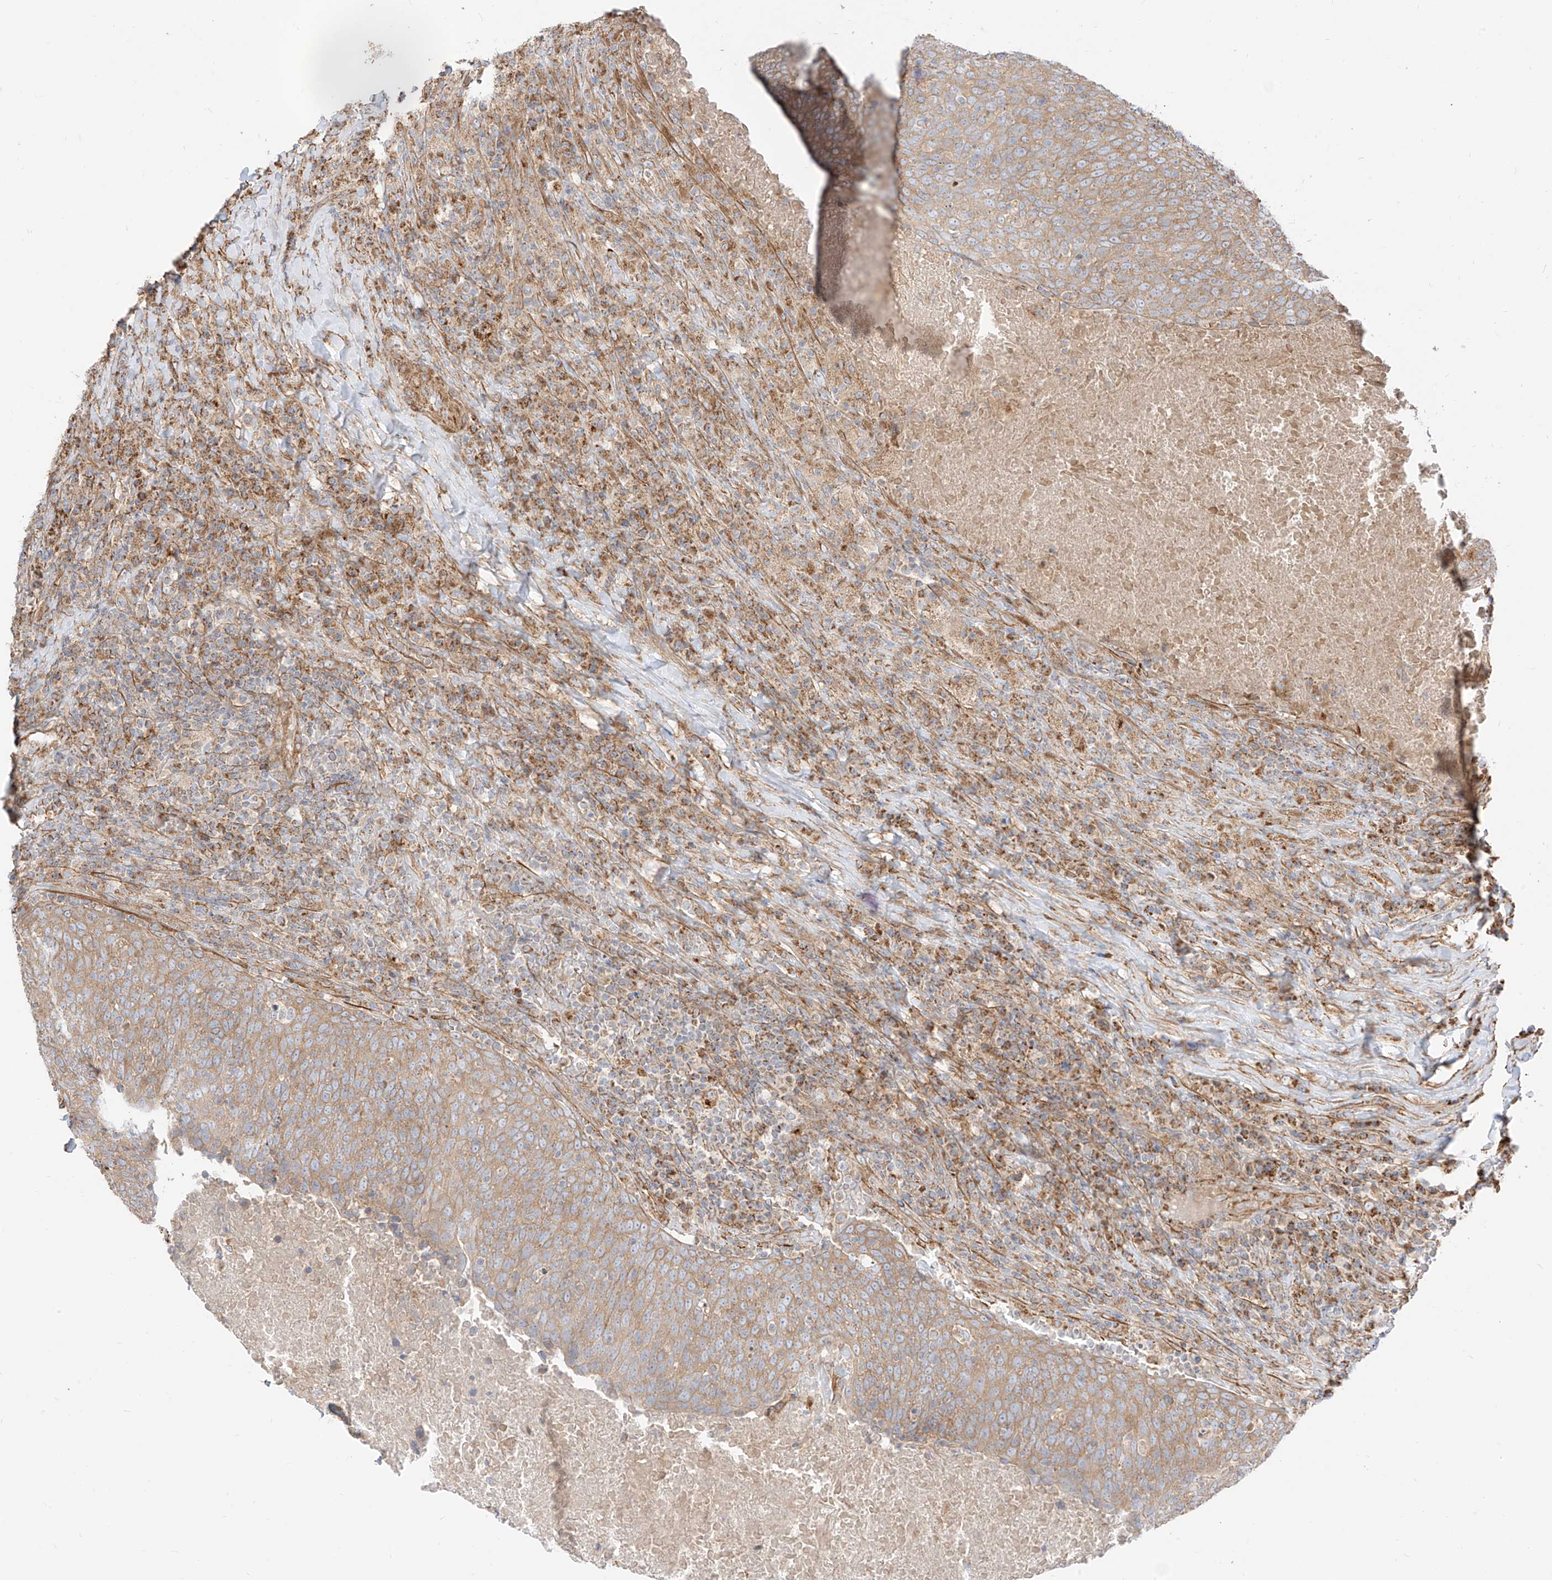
{"staining": {"intensity": "moderate", "quantity": ">75%", "location": "cytoplasmic/membranous"}, "tissue": "head and neck cancer", "cell_type": "Tumor cells", "image_type": "cancer", "snomed": [{"axis": "morphology", "description": "Squamous cell carcinoma, NOS"}, {"axis": "morphology", "description": "Squamous cell carcinoma, metastatic, NOS"}, {"axis": "topography", "description": "Lymph node"}, {"axis": "topography", "description": "Head-Neck"}], "caption": "Metastatic squamous cell carcinoma (head and neck) tissue shows moderate cytoplasmic/membranous staining in approximately >75% of tumor cells, visualized by immunohistochemistry.", "gene": "PLCL1", "patient": {"sex": "male", "age": 62}}